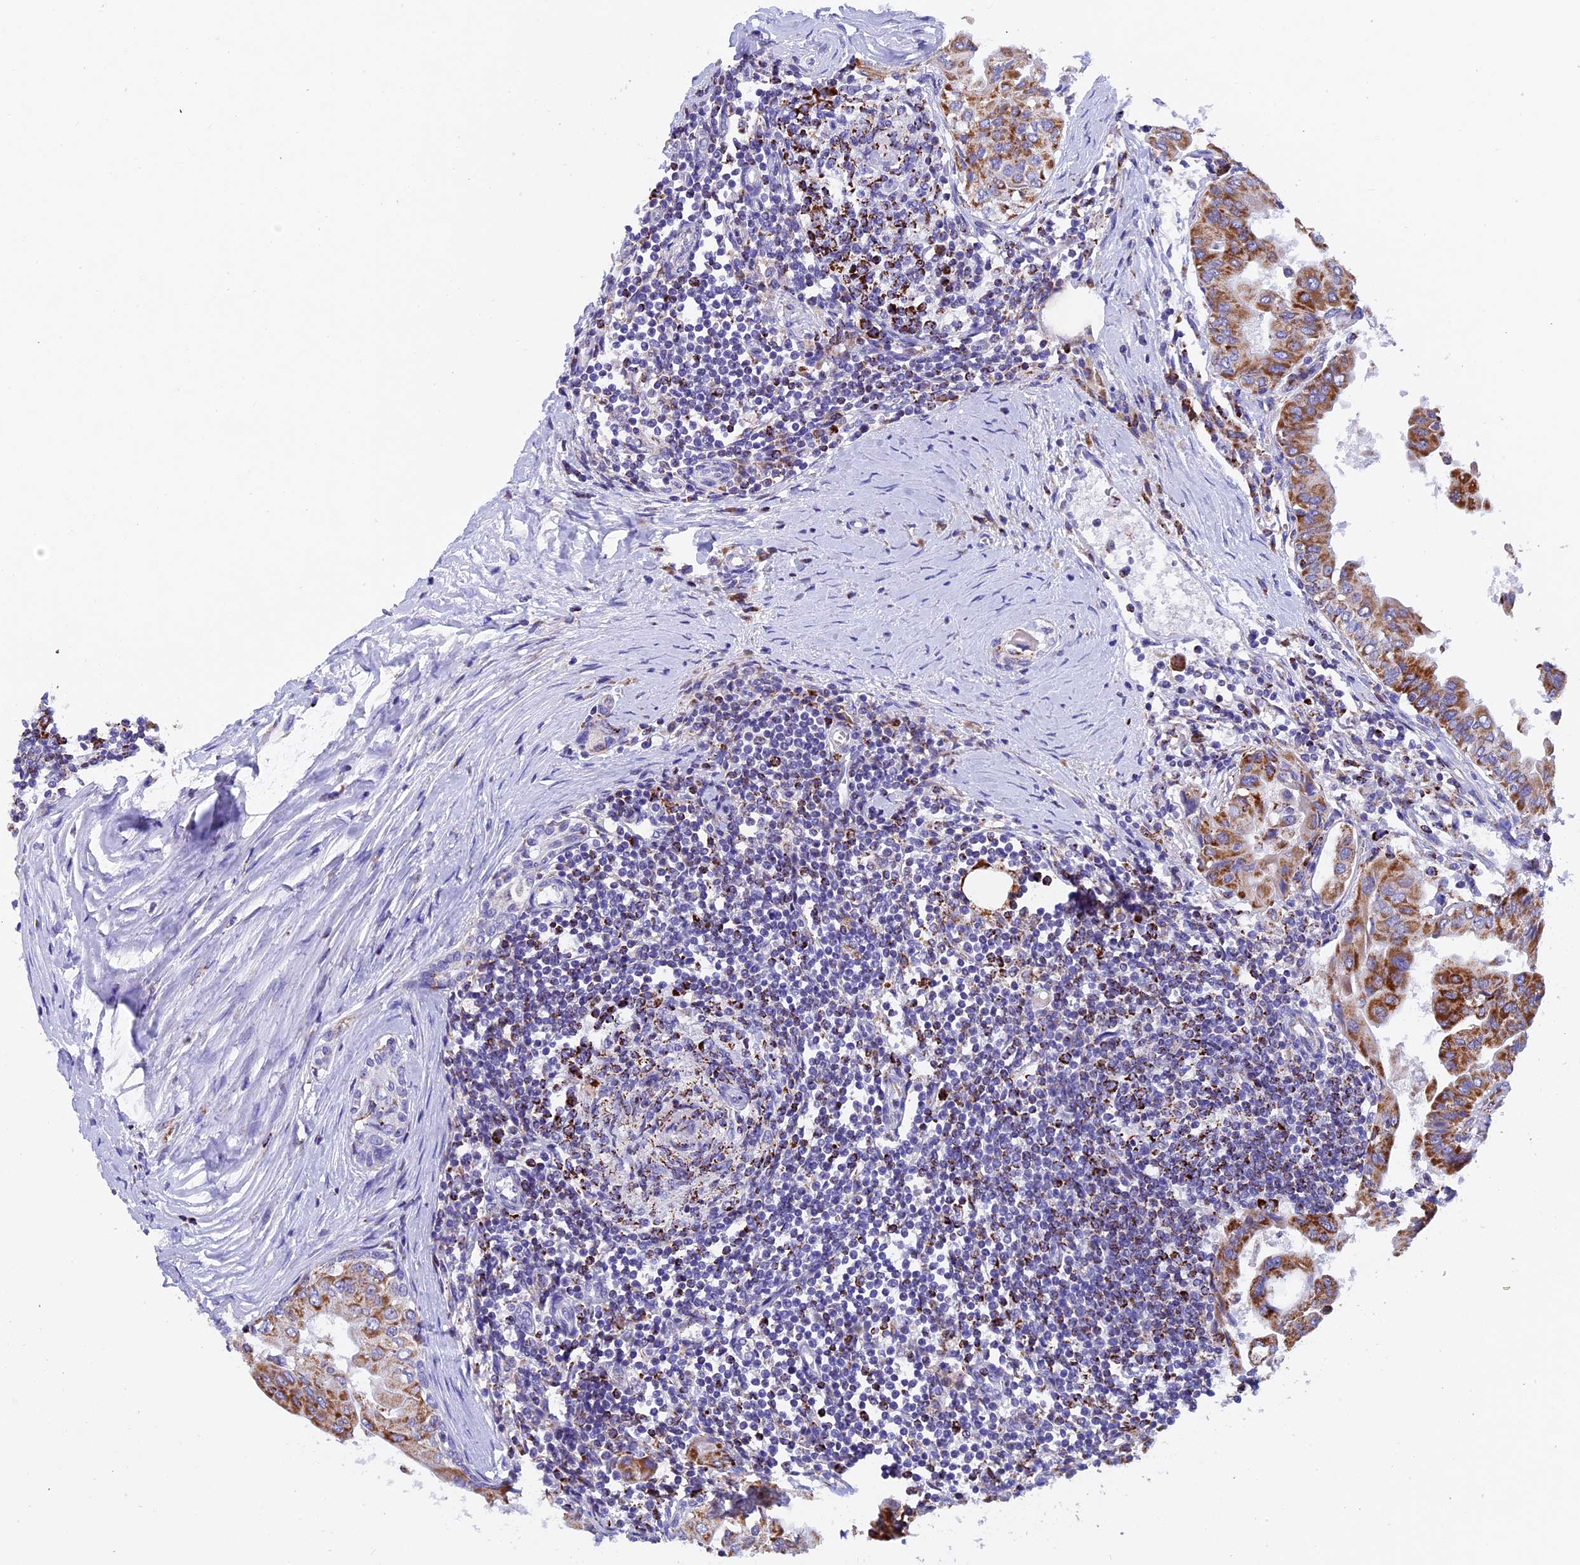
{"staining": {"intensity": "moderate", "quantity": ">75%", "location": "cytoplasmic/membranous"}, "tissue": "thyroid cancer", "cell_type": "Tumor cells", "image_type": "cancer", "snomed": [{"axis": "morphology", "description": "Papillary adenocarcinoma, NOS"}, {"axis": "topography", "description": "Thyroid gland"}], "caption": "A photomicrograph of human thyroid papillary adenocarcinoma stained for a protein displays moderate cytoplasmic/membranous brown staining in tumor cells. The staining was performed using DAB (3,3'-diaminobenzidine), with brown indicating positive protein expression. Nuclei are stained blue with hematoxylin.", "gene": "SLC8B1", "patient": {"sex": "male", "age": 33}}